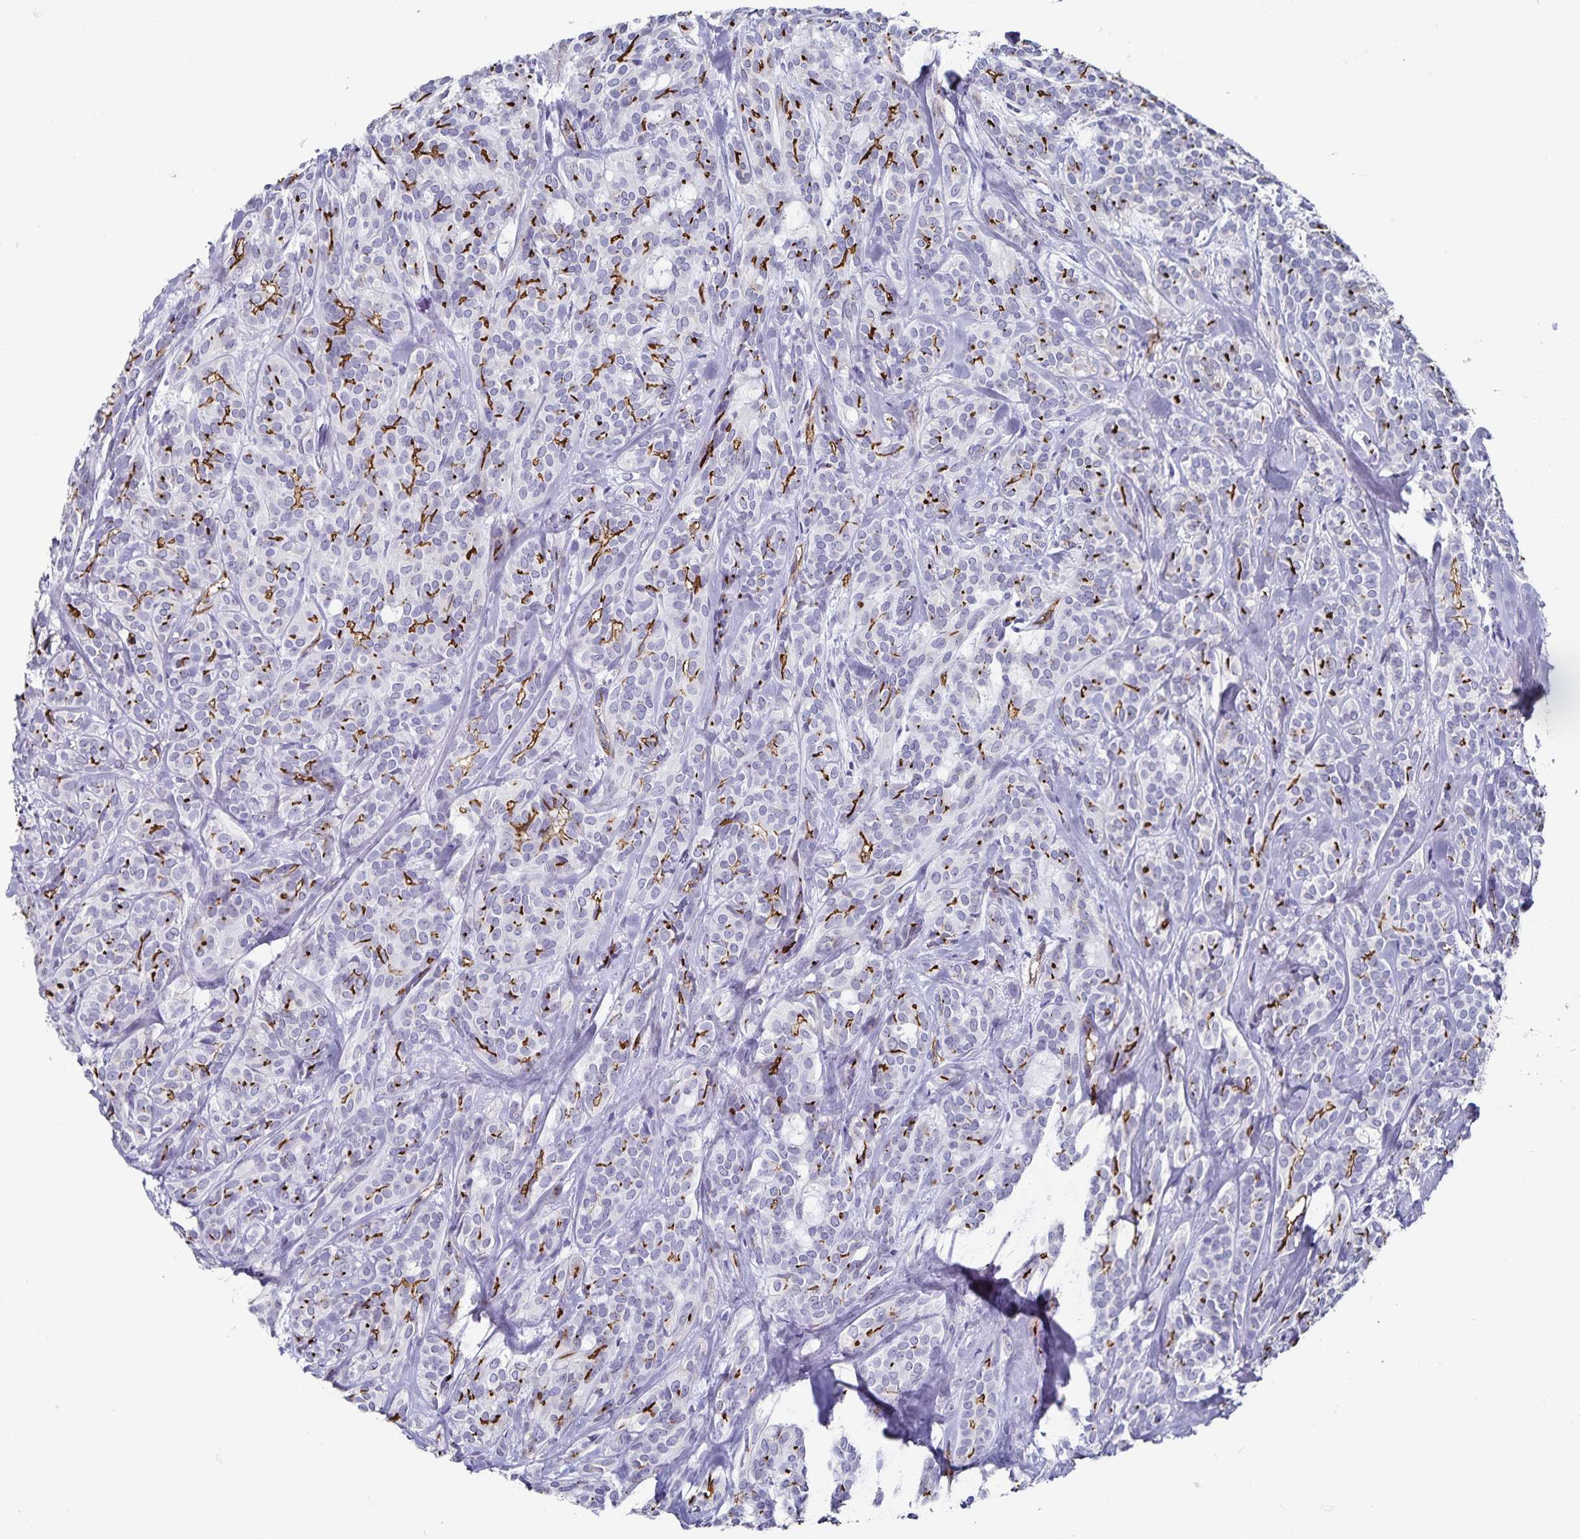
{"staining": {"intensity": "strong", "quantity": "25%-75%", "location": "cytoplasmic/membranous"}, "tissue": "head and neck cancer", "cell_type": "Tumor cells", "image_type": "cancer", "snomed": [{"axis": "morphology", "description": "Adenocarcinoma, NOS"}, {"axis": "topography", "description": "Head-Neck"}], "caption": "Human head and neck adenocarcinoma stained with a protein marker demonstrates strong staining in tumor cells.", "gene": "PODXL", "patient": {"sex": "female", "age": 57}}